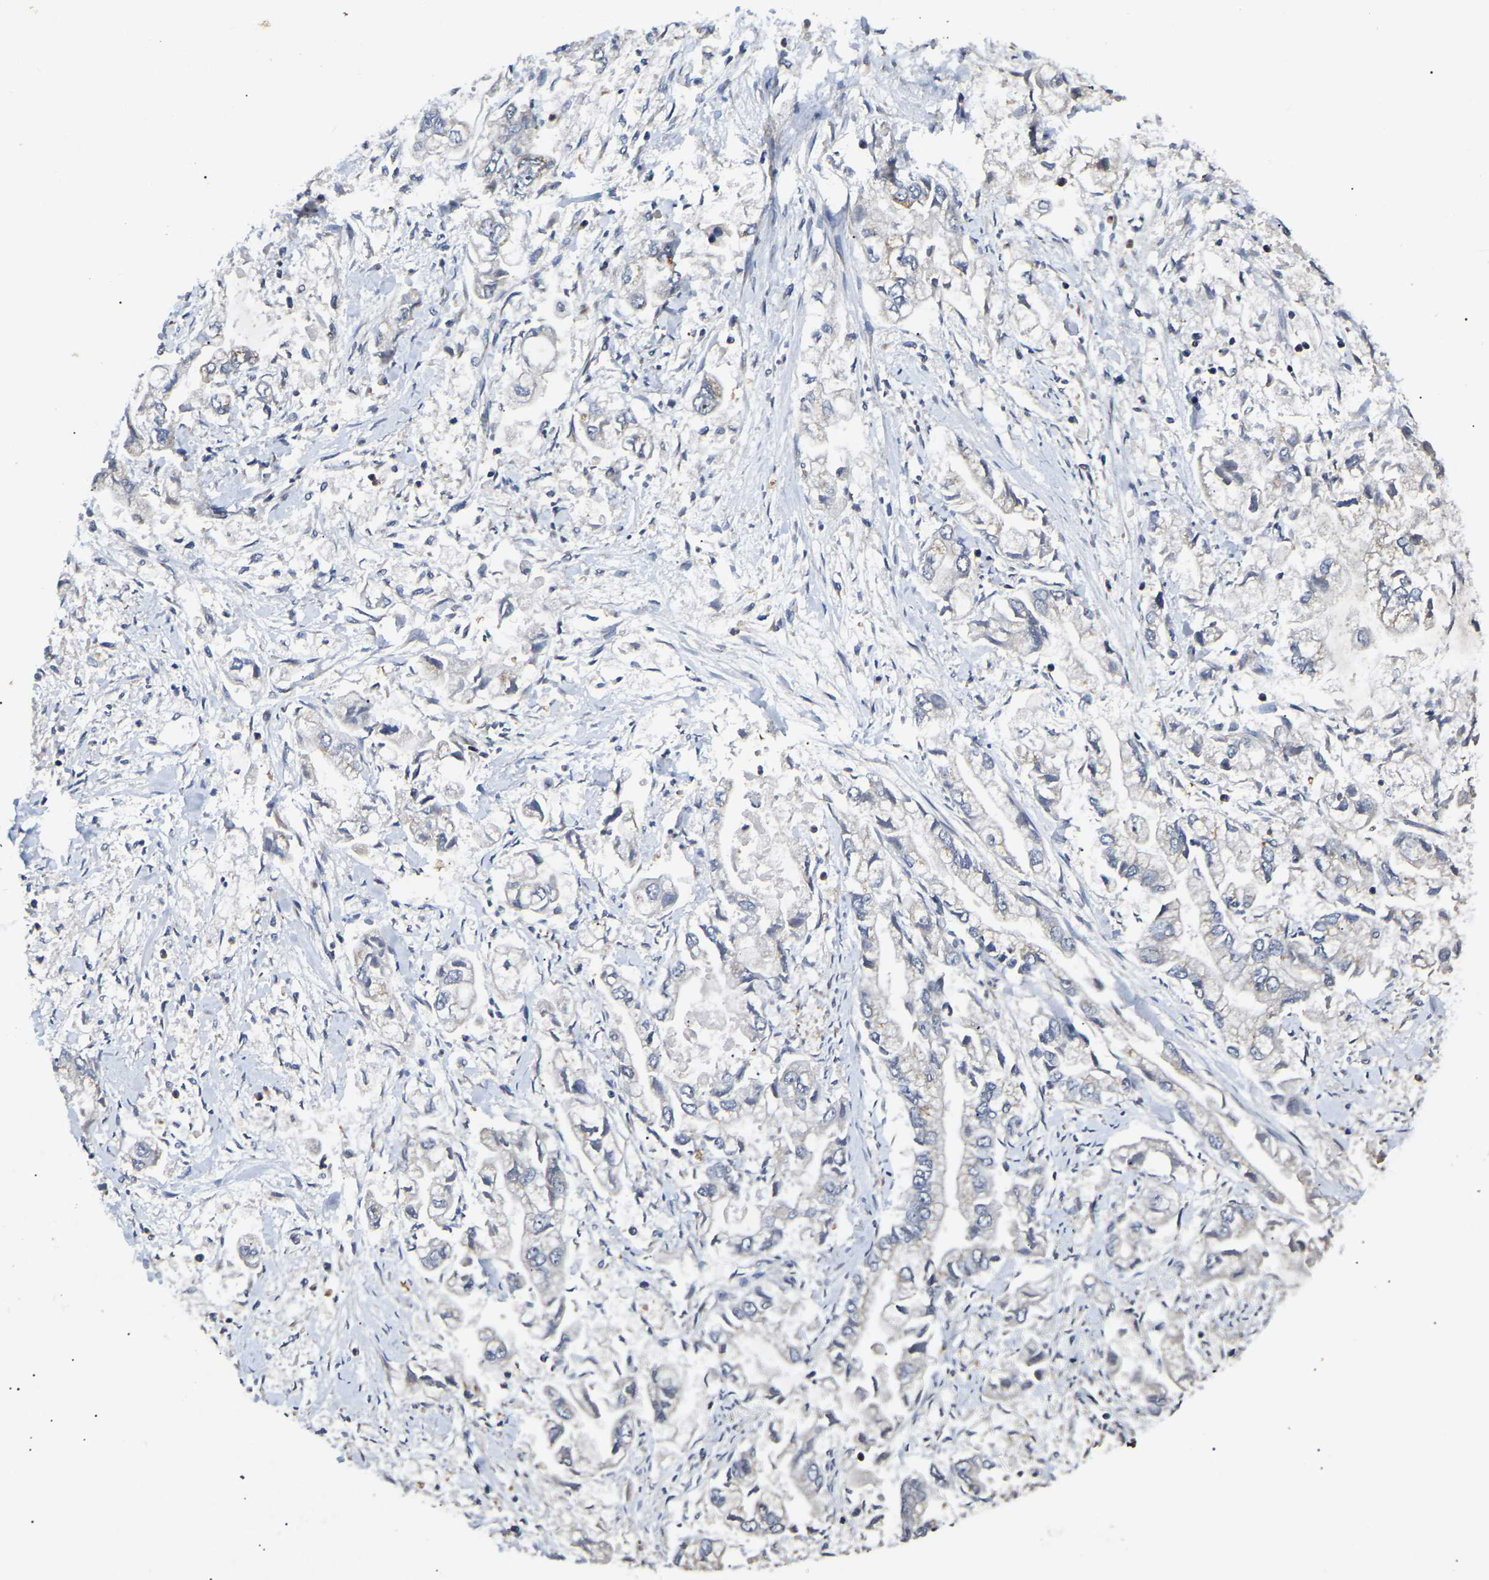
{"staining": {"intensity": "negative", "quantity": "none", "location": "none"}, "tissue": "stomach cancer", "cell_type": "Tumor cells", "image_type": "cancer", "snomed": [{"axis": "morphology", "description": "Normal tissue, NOS"}, {"axis": "morphology", "description": "Adenocarcinoma, NOS"}, {"axis": "topography", "description": "Stomach"}], "caption": "Immunohistochemistry photomicrograph of neoplastic tissue: human stomach adenocarcinoma stained with DAB displays no significant protein expression in tumor cells.", "gene": "RBM28", "patient": {"sex": "male", "age": 62}}